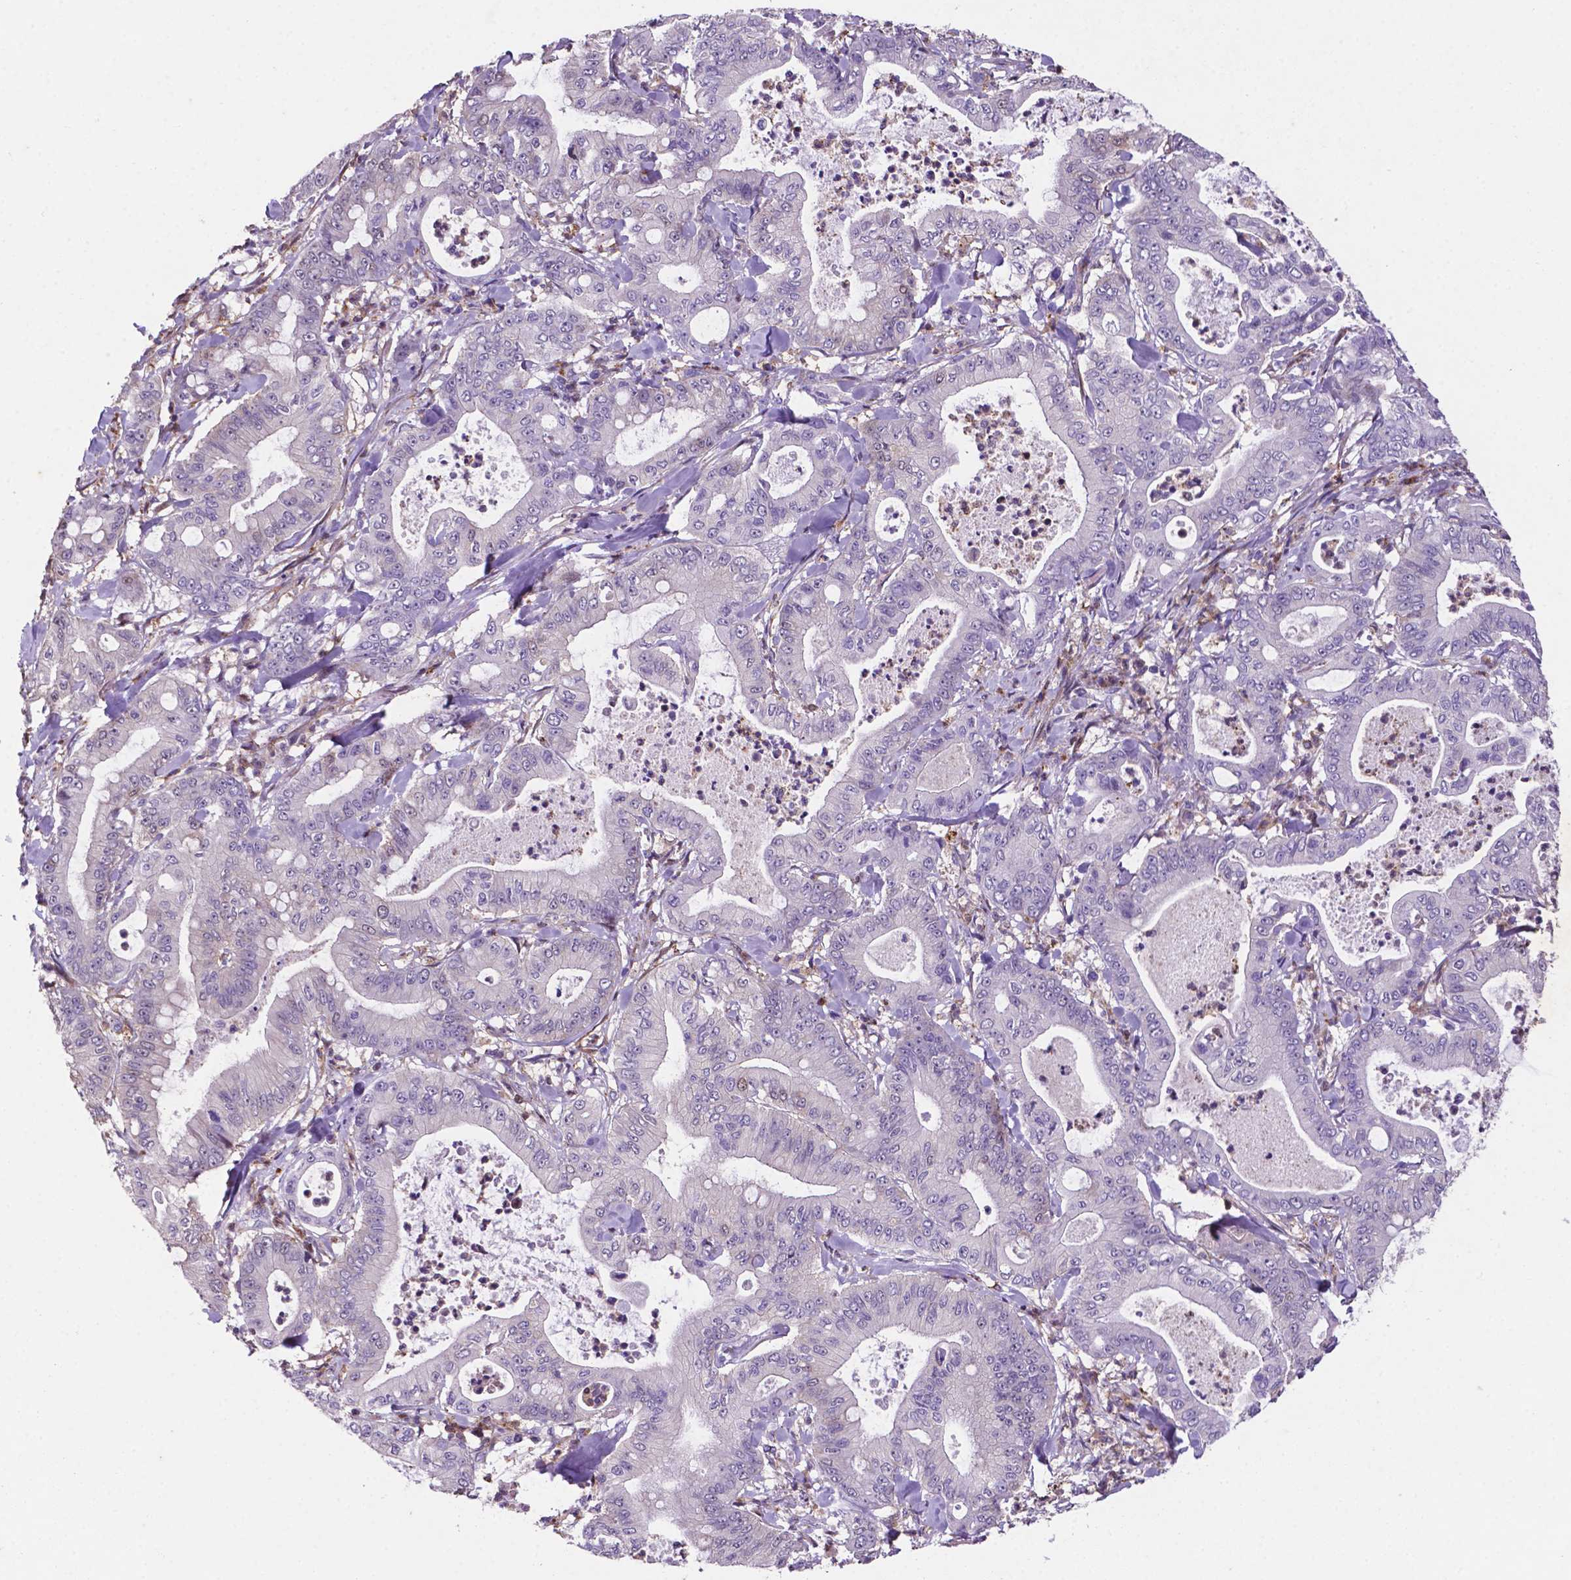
{"staining": {"intensity": "negative", "quantity": "none", "location": "none"}, "tissue": "pancreatic cancer", "cell_type": "Tumor cells", "image_type": "cancer", "snomed": [{"axis": "morphology", "description": "Adenocarcinoma, NOS"}, {"axis": "topography", "description": "Pancreas"}], "caption": "Tumor cells are negative for brown protein staining in pancreatic cancer (adenocarcinoma).", "gene": "TM4SF20", "patient": {"sex": "male", "age": 71}}